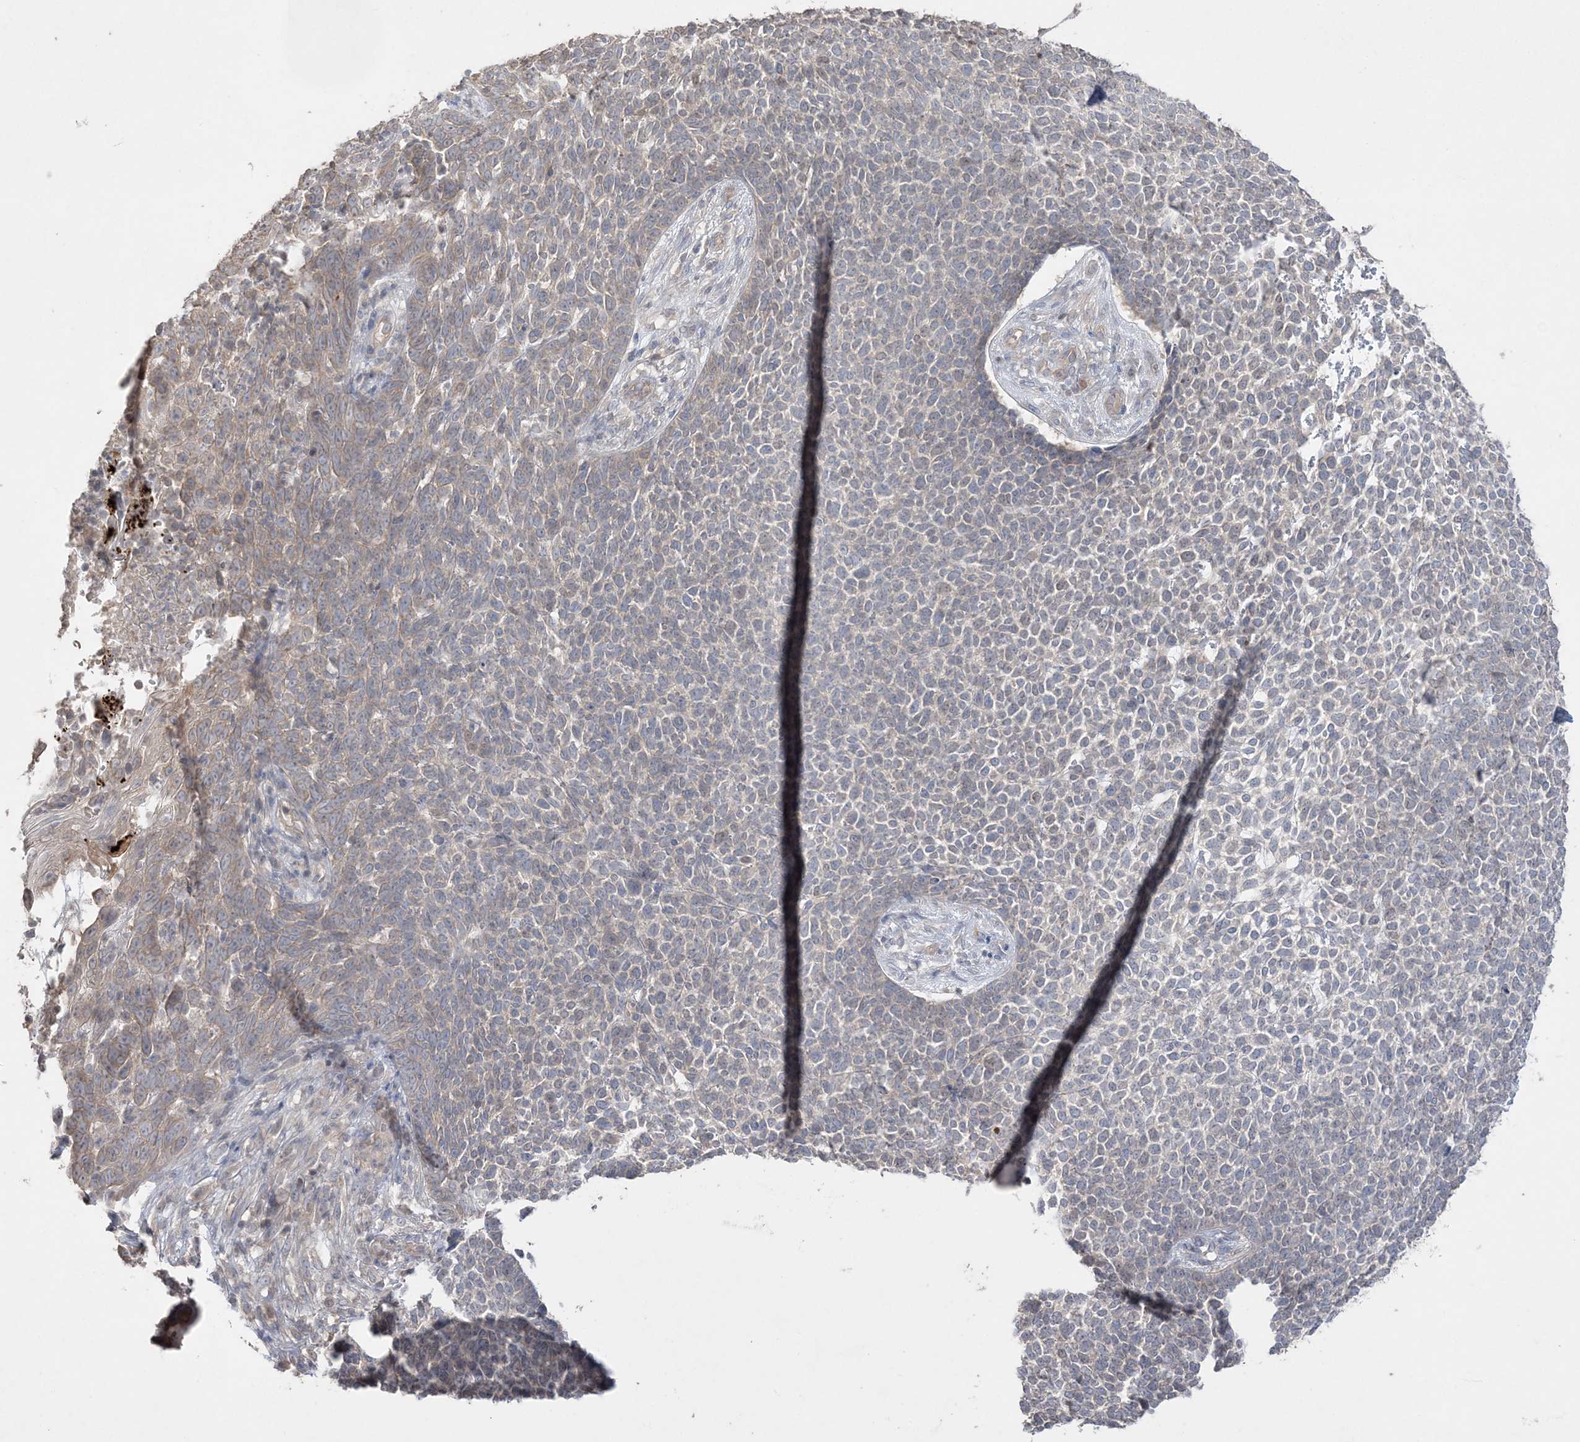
{"staining": {"intensity": "weak", "quantity": "25%-75%", "location": "cytoplasmic/membranous"}, "tissue": "skin cancer", "cell_type": "Tumor cells", "image_type": "cancer", "snomed": [{"axis": "morphology", "description": "Basal cell carcinoma"}, {"axis": "topography", "description": "Skin"}], "caption": "Approximately 25%-75% of tumor cells in human basal cell carcinoma (skin) show weak cytoplasmic/membranous protein staining as visualized by brown immunohistochemical staining.", "gene": "SH3BP4", "patient": {"sex": "female", "age": 84}}